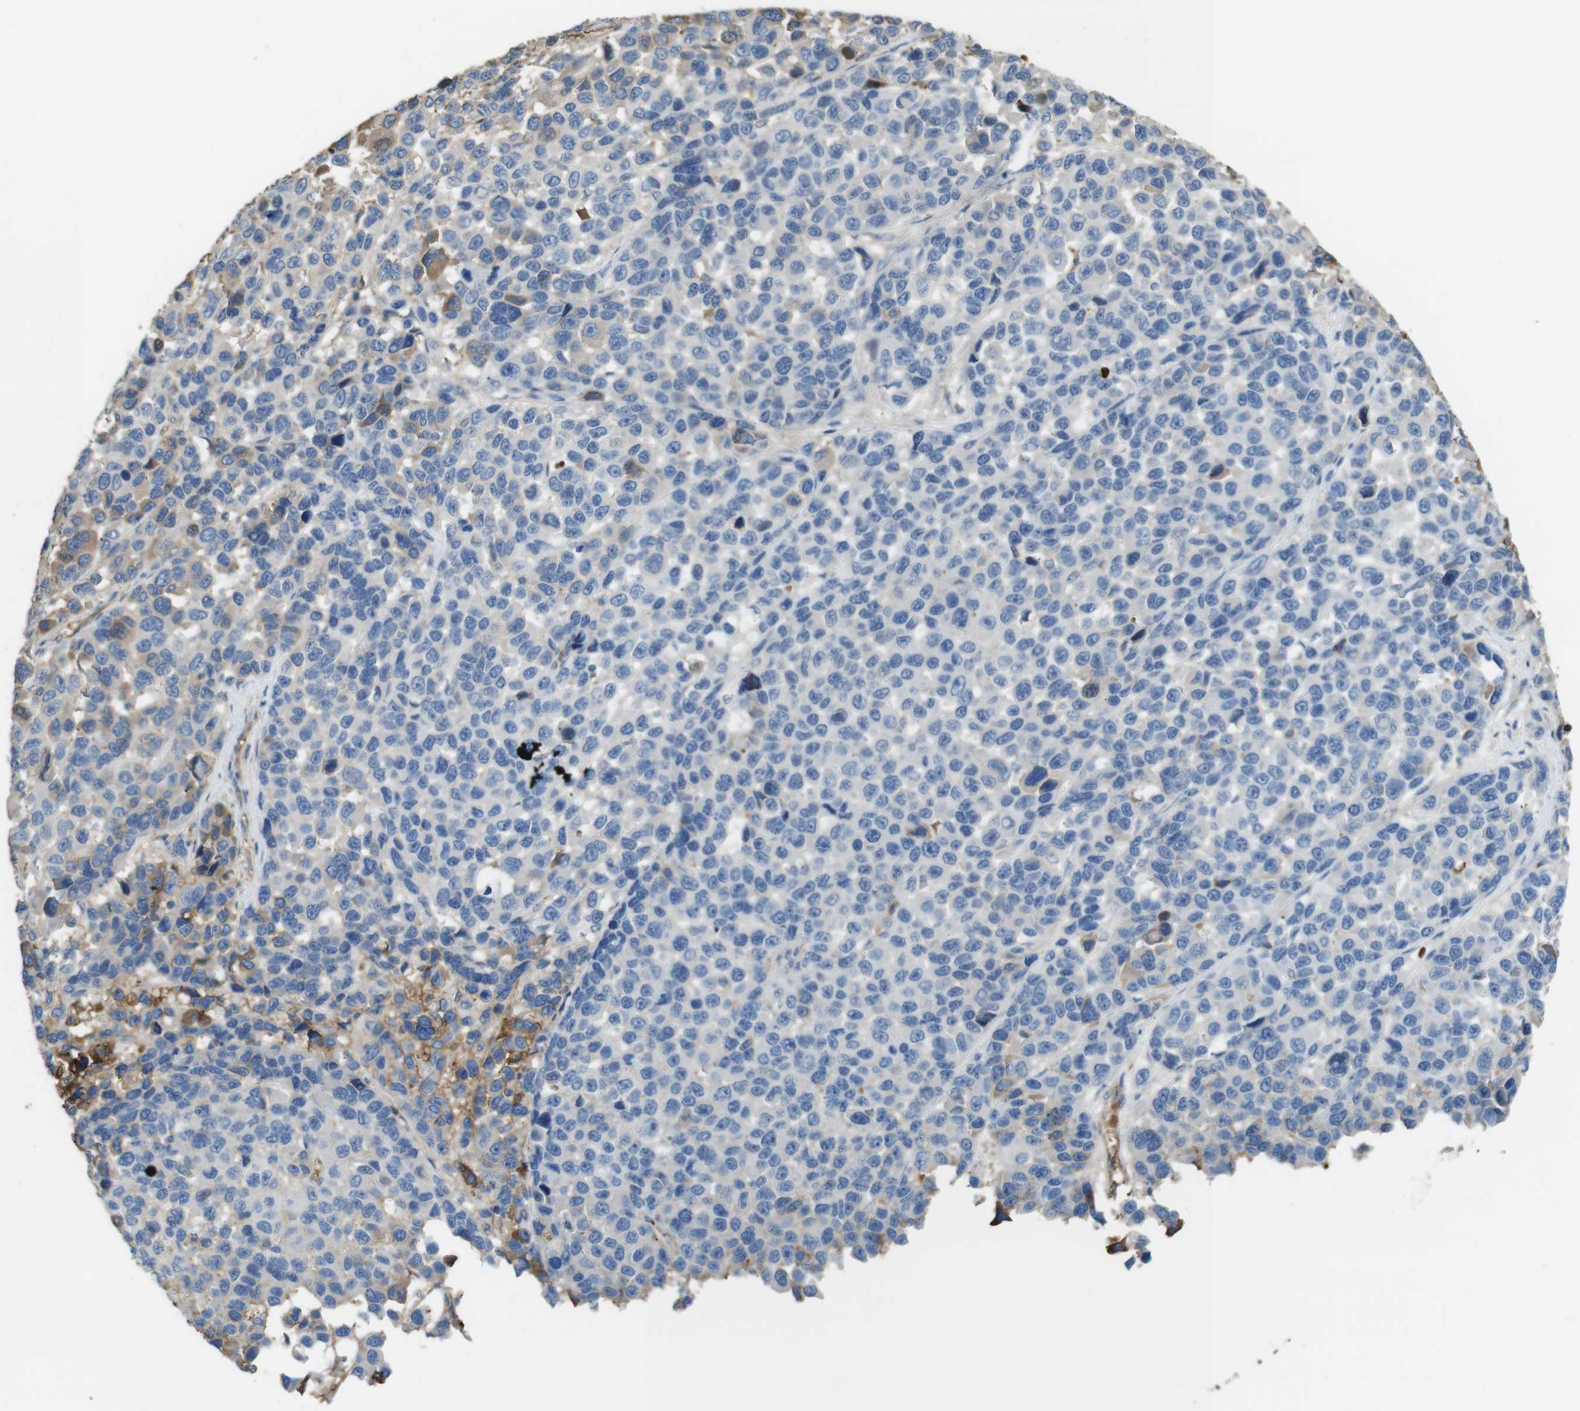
{"staining": {"intensity": "negative", "quantity": "none", "location": "none"}, "tissue": "melanoma", "cell_type": "Tumor cells", "image_type": "cancer", "snomed": [{"axis": "morphology", "description": "Malignant melanoma, NOS"}, {"axis": "topography", "description": "Skin"}], "caption": "DAB immunohistochemical staining of human melanoma exhibits no significant expression in tumor cells.", "gene": "LTBP4", "patient": {"sex": "male", "age": 53}}